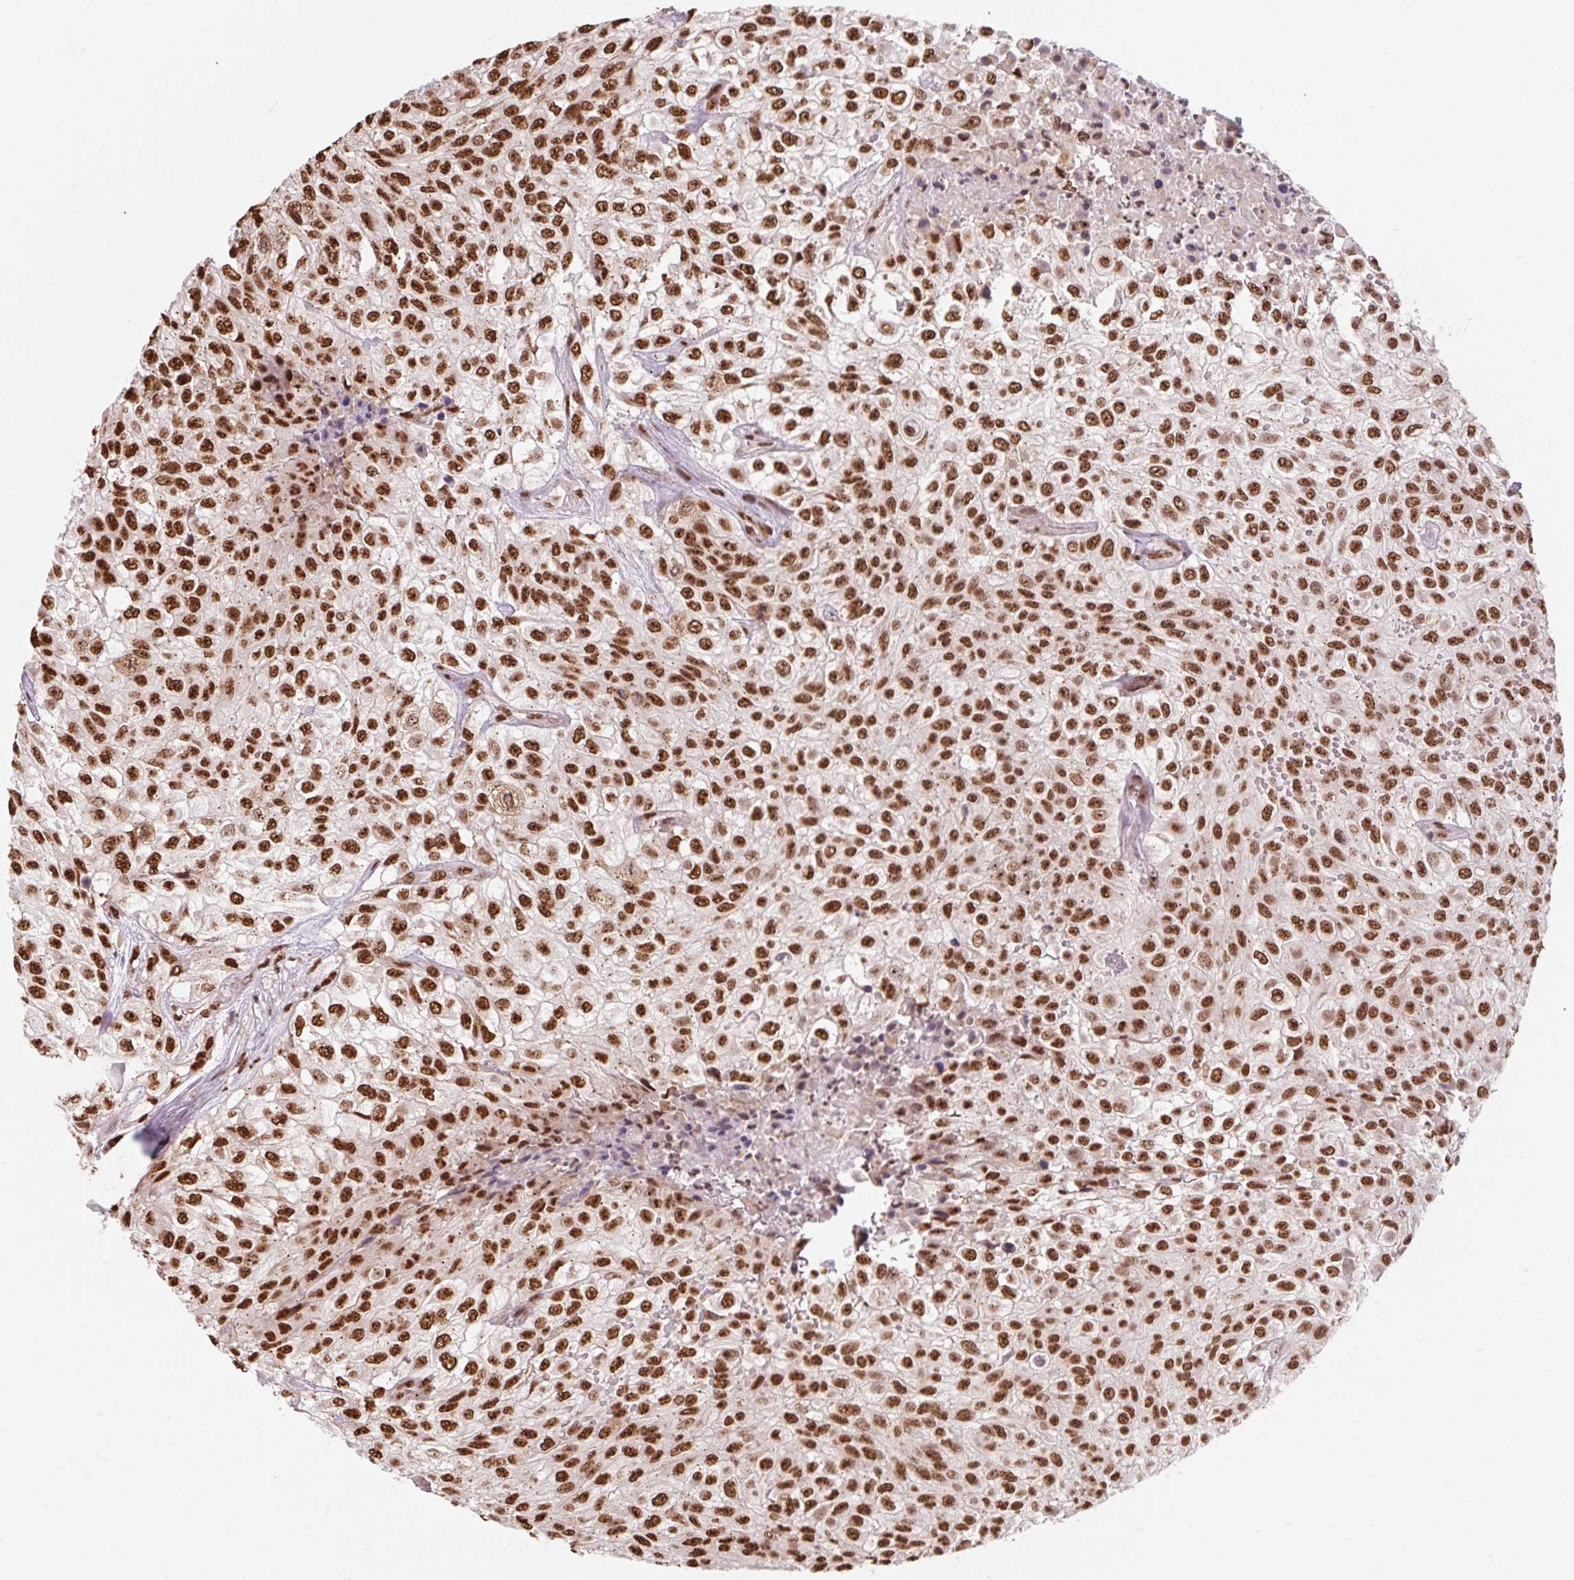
{"staining": {"intensity": "strong", "quantity": ">75%", "location": "nuclear"}, "tissue": "urothelial cancer", "cell_type": "Tumor cells", "image_type": "cancer", "snomed": [{"axis": "morphology", "description": "Urothelial carcinoma, High grade"}, {"axis": "topography", "description": "Urinary bladder"}], "caption": "Urothelial cancer stained for a protein (brown) displays strong nuclear positive staining in about >75% of tumor cells.", "gene": "BICRA", "patient": {"sex": "male", "age": 56}}